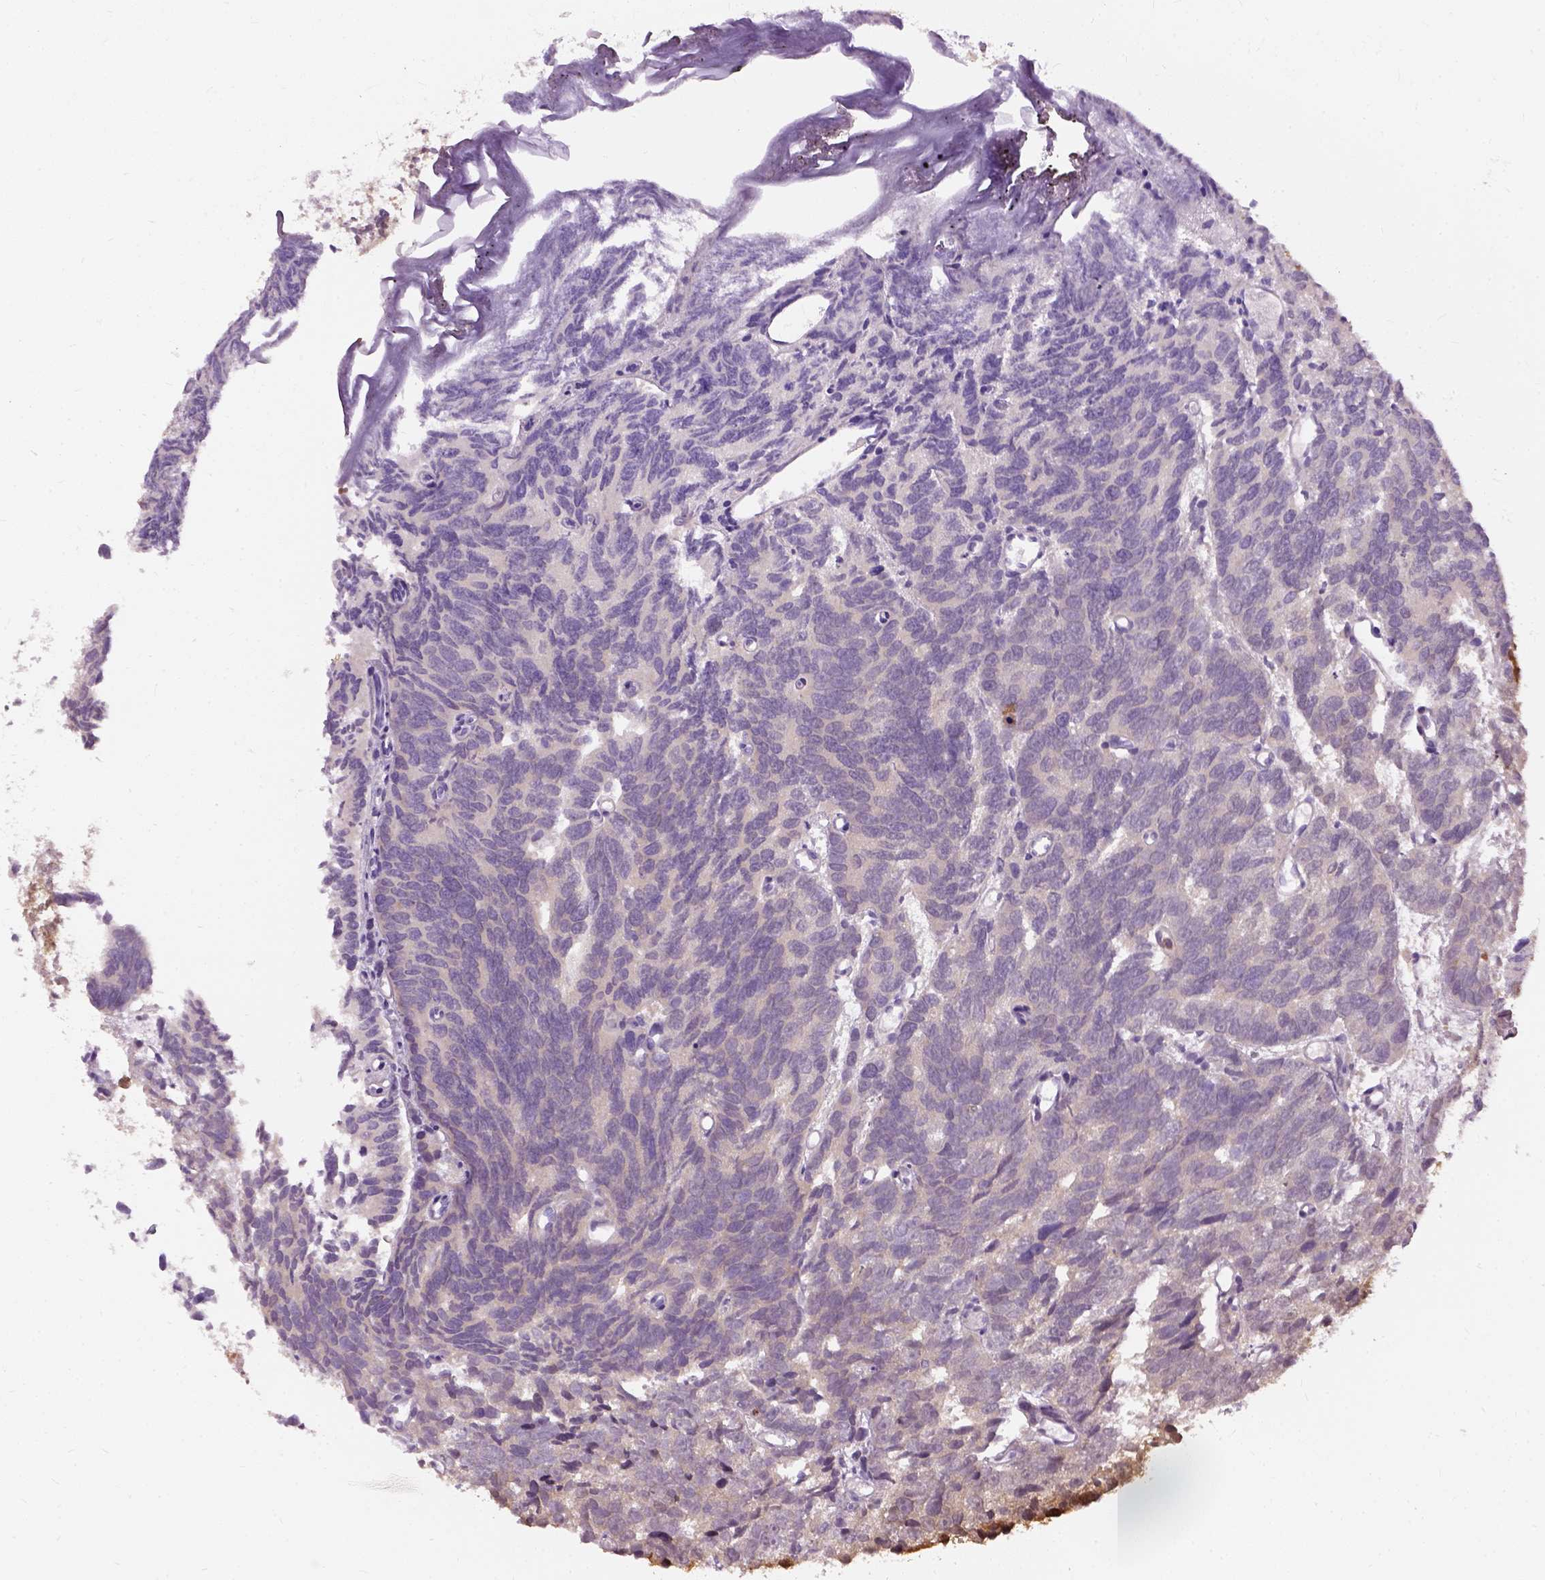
{"staining": {"intensity": "moderate", "quantity": "25%-75%", "location": "cytoplasmic/membranous"}, "tissue": "prostate cancer", "cell_type": "Tumor cells", "image_type": "cancer", "snomed": [{"axis": "morphology", "description": "Adenocarcinoma, High grade"}, {"axis": "topography", "description": "Prostate"}], "caption": "This histopathology image demonstrates high-grade adenocarcinoma (prostate) stained with immunohistochemistry (IHC) to label a protein in brown. The cytoplasmic/membranous of tumor cells show moderate positivity for the protein. Nuclei are counter-stained blue.", "gene": "GPI", "patient": {"sex": "male", "age": 77}}